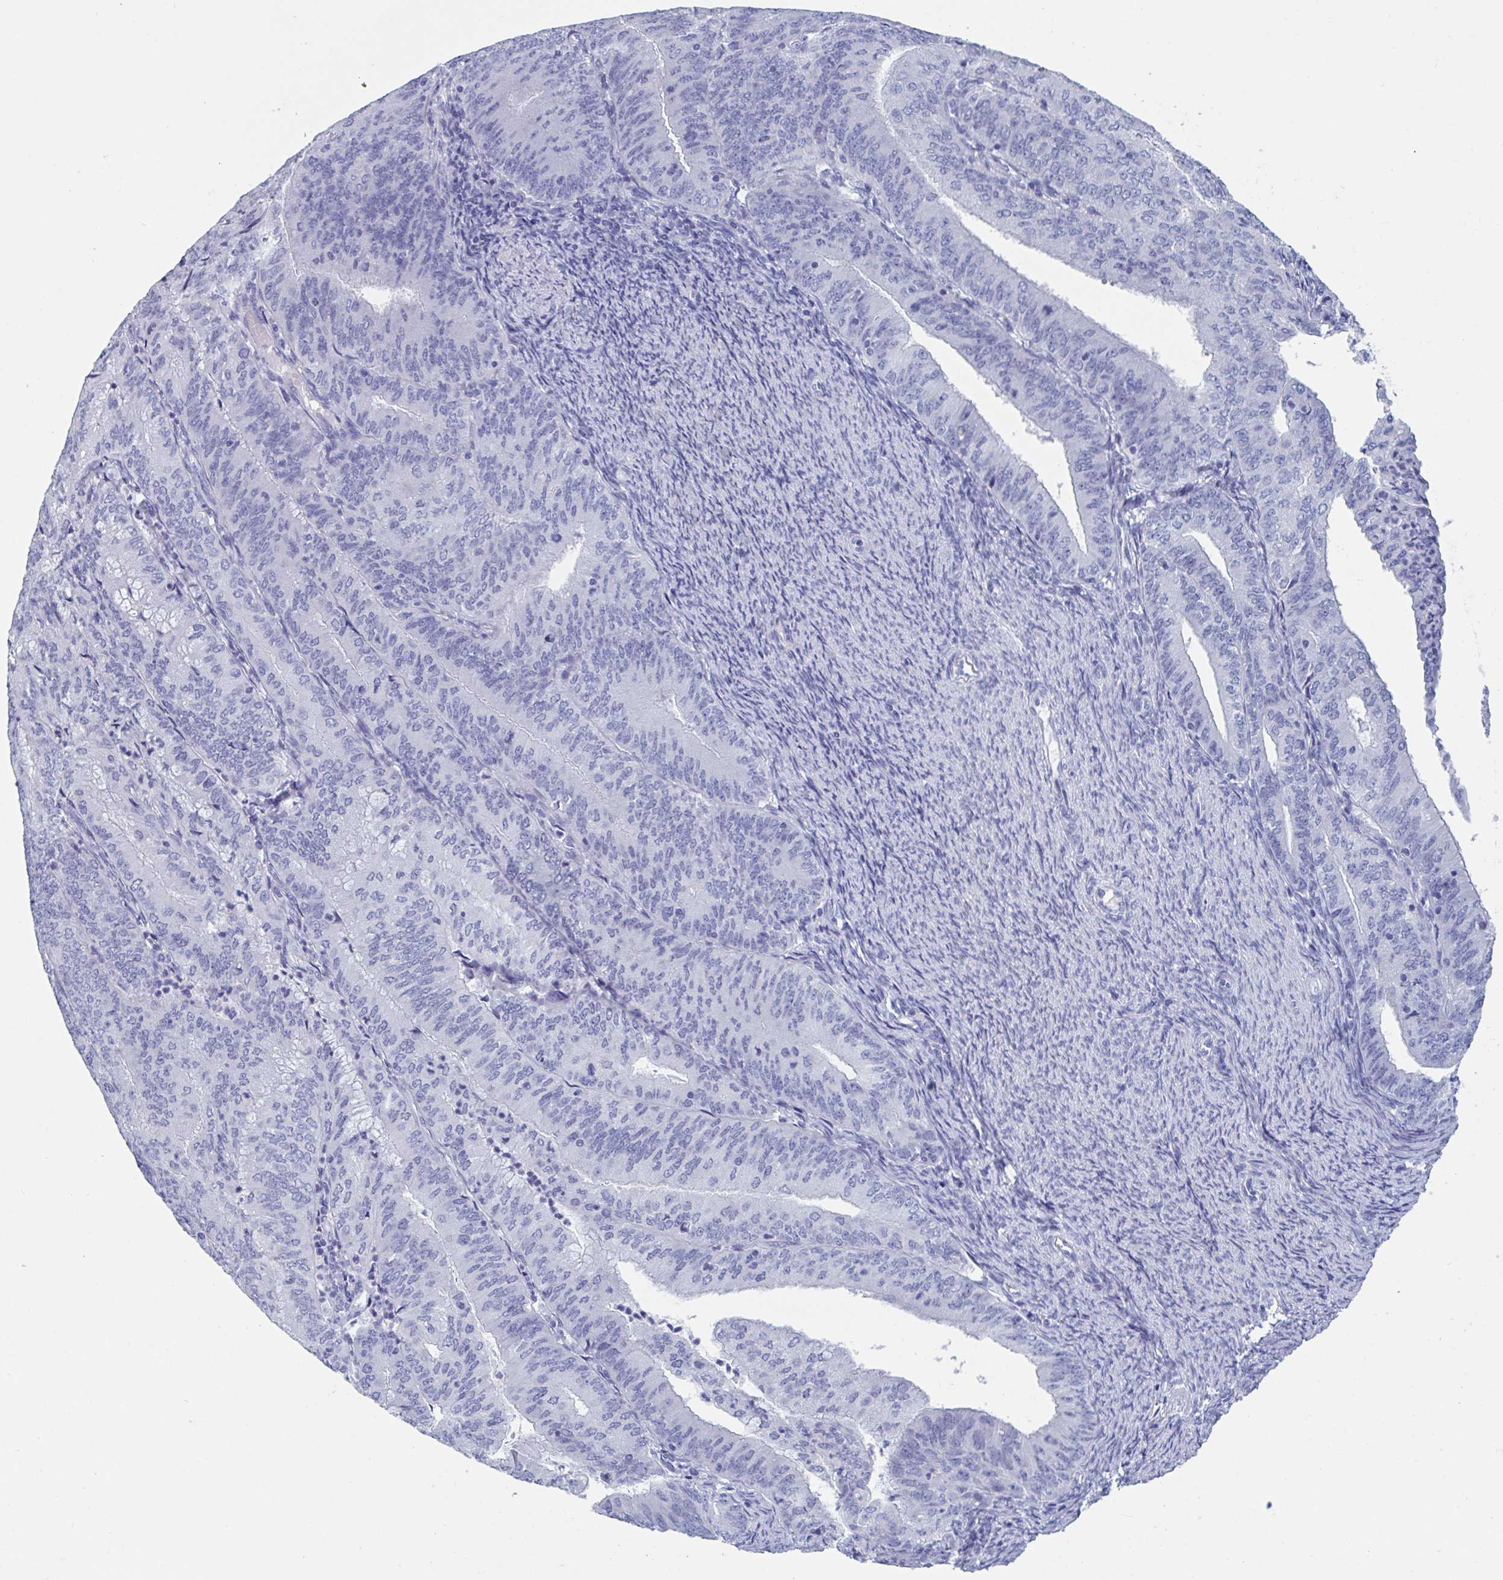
{"staining": {"intensity": "negative", "quantity": "none", "location": "none"}, "tissue": "endometrial cancer", "cell_type": "Tumor cells", "image_type": "cancer", "snomed": [{"axis": "morphology", "description": "Adenocarcinoma, NOS"}, {"axis": "topography", "description": "Endometrium"}], "caption": "This photomicrograph is of adenocarcinoma (endometrial) stained with immunohistochemistry (IHC) to label a protein in brown with the nuclei are counter-stained blue. There is no expression in tumor cells. (Brightfield microscopy of DAB (3,3'-diaminobenzidine) immunohistochemistry (IHC) at high magnification).", "gene": "ZPBP", "patient": {"sex": "female", "age": 57}}